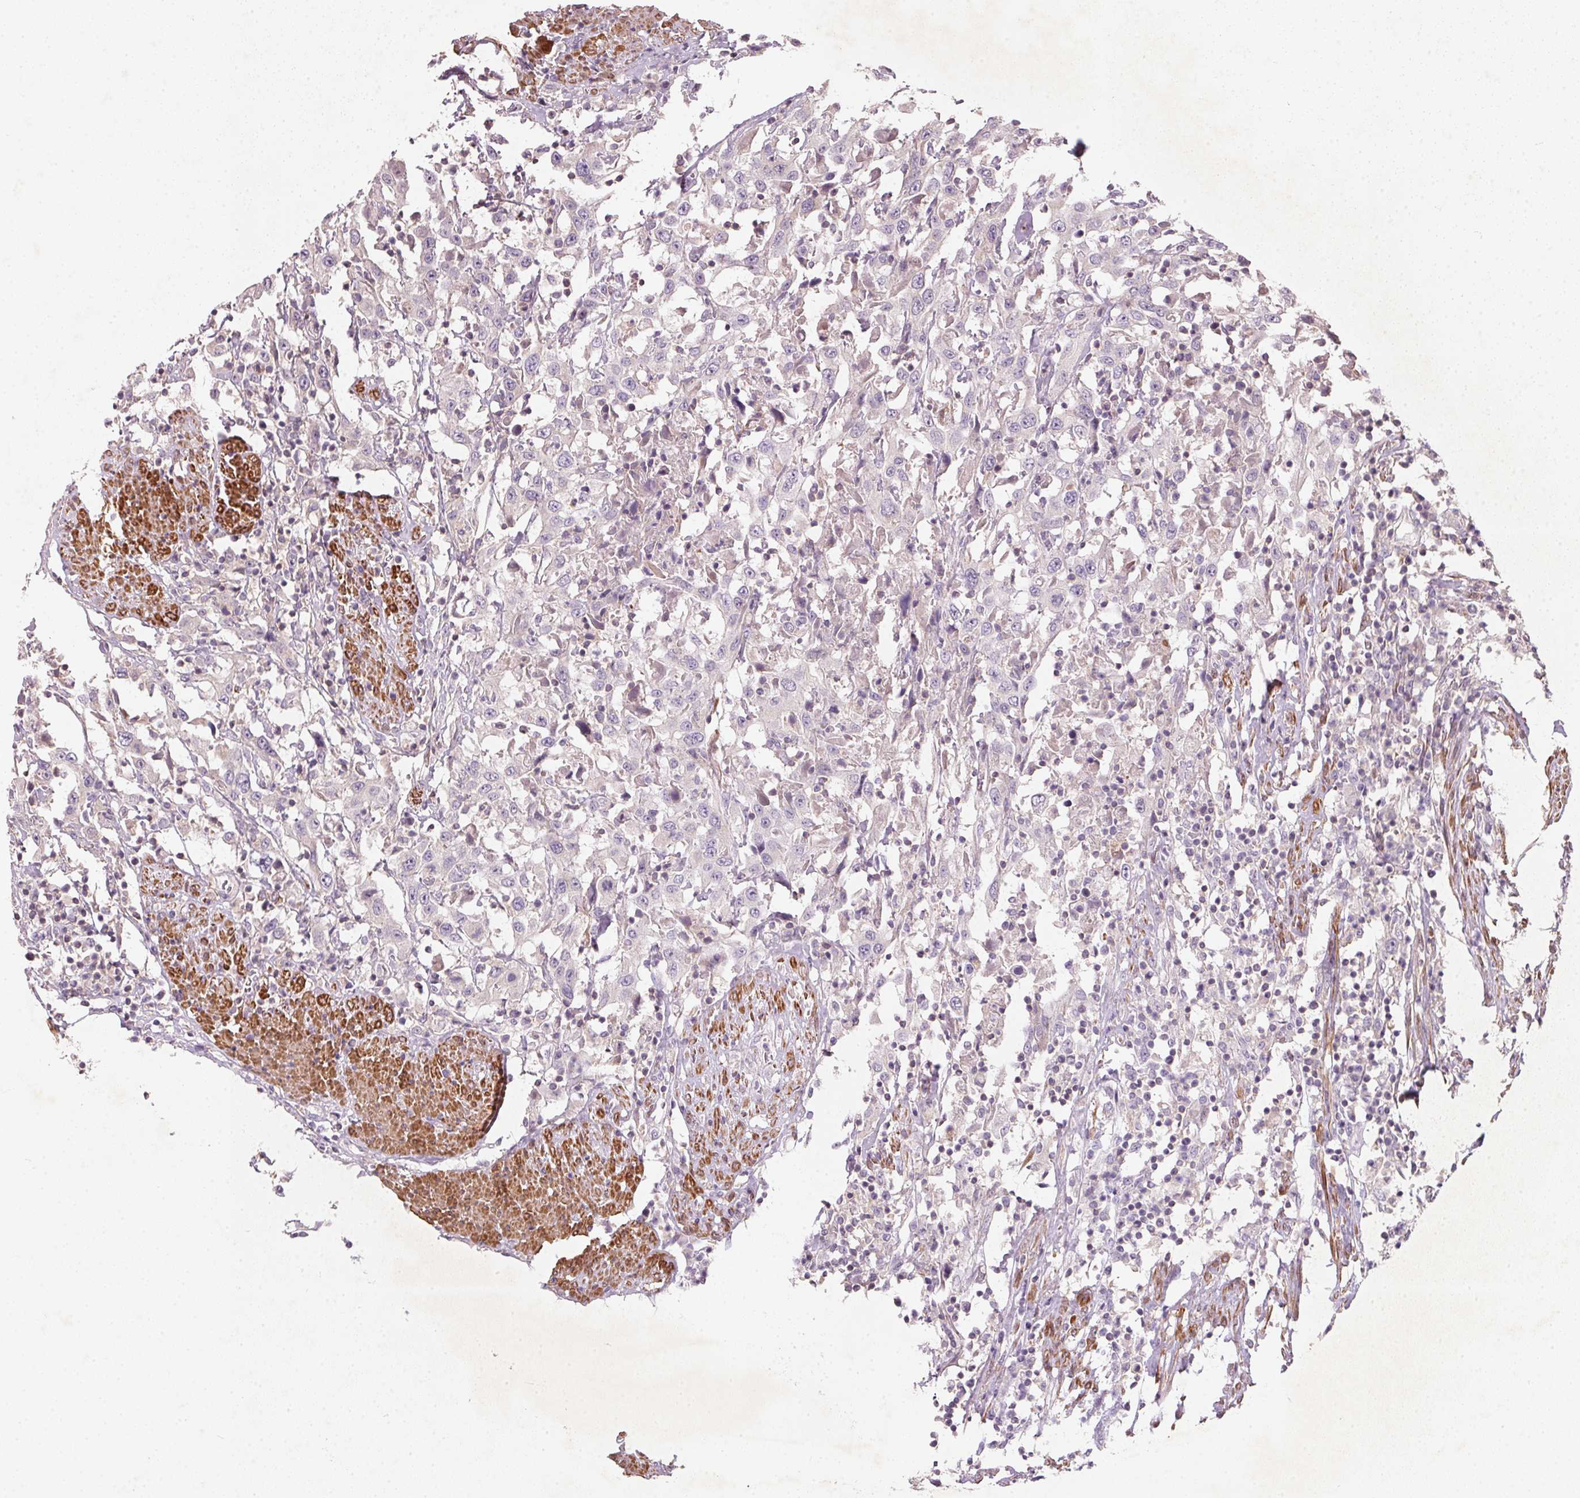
{"staining": {"intensity": "negative", "quantity": "none", "location": "none"}, "tissue": "urothelial cancer", "cell_type": "Tumor cells", "image_type": "cancer", "snomed": [{"axis": "morphology", "description": "Urothelial carcinoma, High grade"}, {"axis": "topography", "description": "Urinary bladder"}], "caption": "This is an immunohistochemistry photomicrograph of urothelial cancer. There is no positivity in tumor cells.", "gene": "KCNK15", "patient": {"sex": "male", "age": 61}}